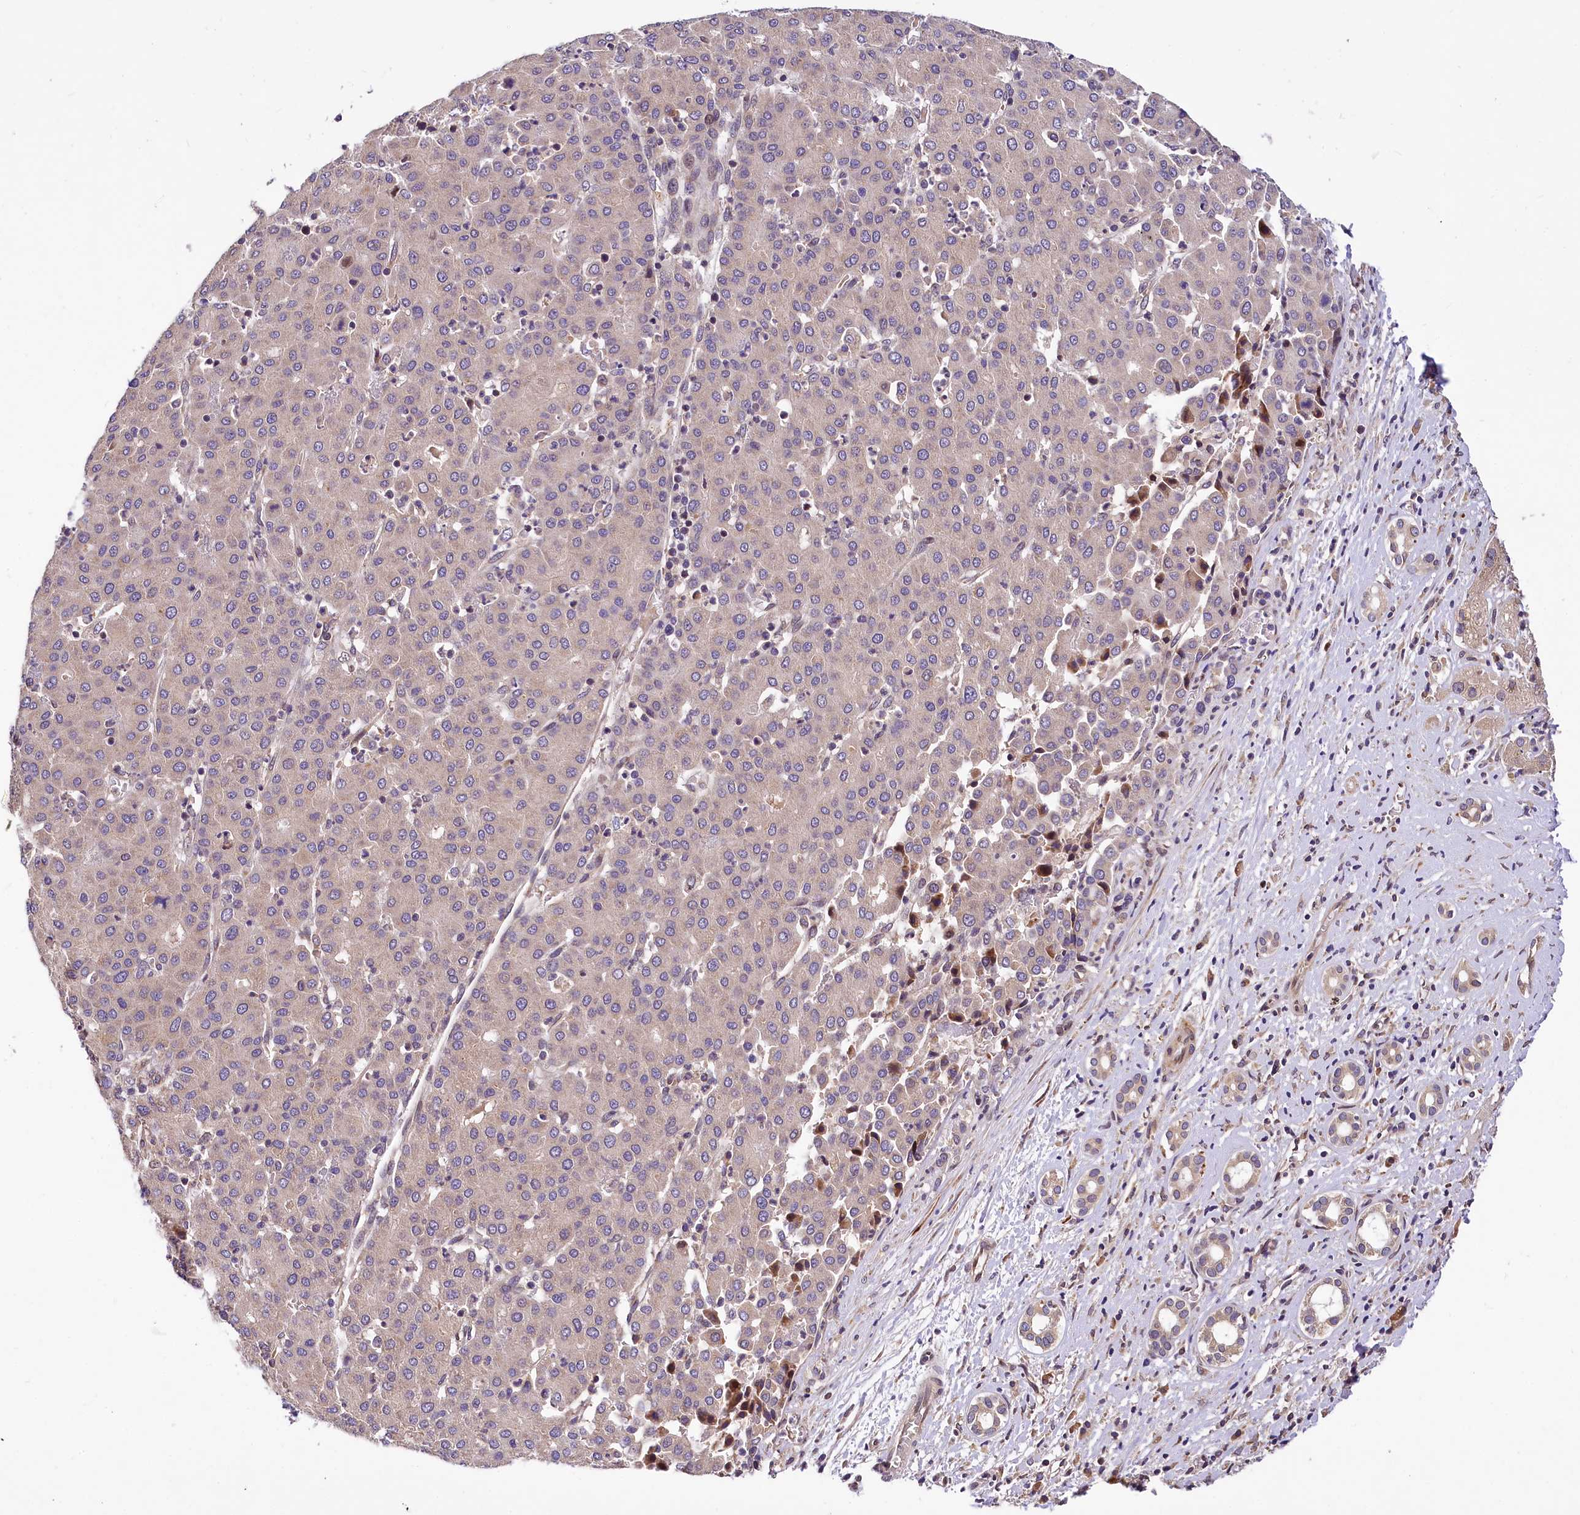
{"staining": {"intensity": "weak", "quantity": "<25%", "location": "cytoplasmic/membranous"}, "tissue": "liver cancer", "cell_type": "Tumor cells", "image_type": "cancer", "snomed": [{"axis": "morphology", "description": "Carcinoma, Hepatocellular, NOS"}, {"axis": "topography", "description": "Liver"}], "caption": "An image of liver hepatocellular carcinoma stained for a protein reveals no brown staining in tumor cells. The staining was performed using DAB (3,3'-diaminobenzidine) to visualize the protein expression in brown, while the nuclei were stained in blue with hematoxylin (Magnification: 20x).", "gene": "SUPV3L1", "patient": {"sex": "male", "age": 65}}